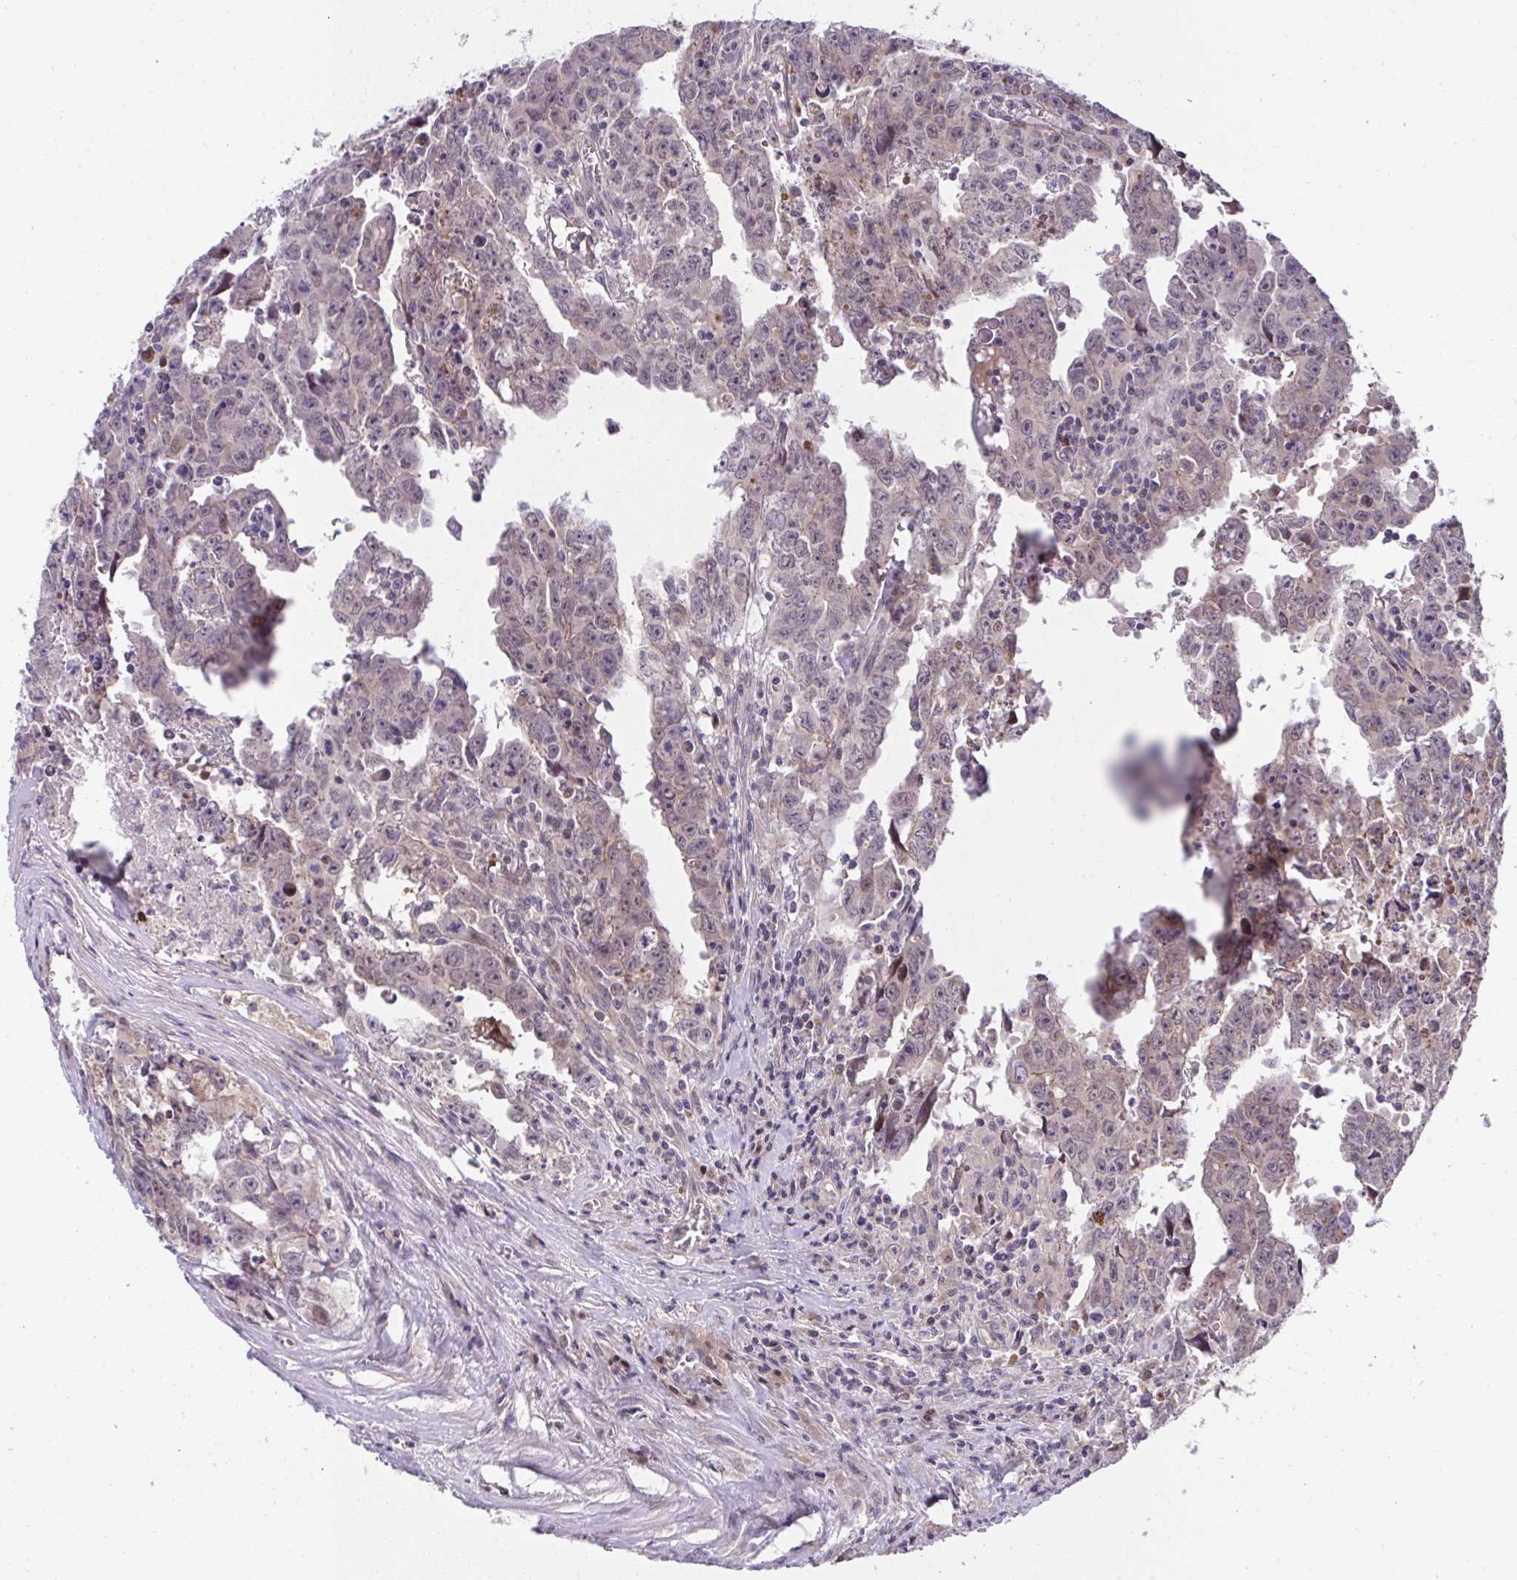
{"staining": {"intensity": "negative", "quantity": "none", "location": "none"}, "tissue": "testis cancer", "cell_type": "Tumor cells", "image_type": "cancer", "snomed": [{"axis": "morphology", "description": "Carcinoma, Embryonal, NOS"}, {"axis": "topography", "description": "Testis"}], "caption": "Immunohistochemistry of human testis cancer (embryonal carcinoma) displays no staining in tumor cells.", "gene": "RDH14", "patient": {"sex": "male", "age": 22}}